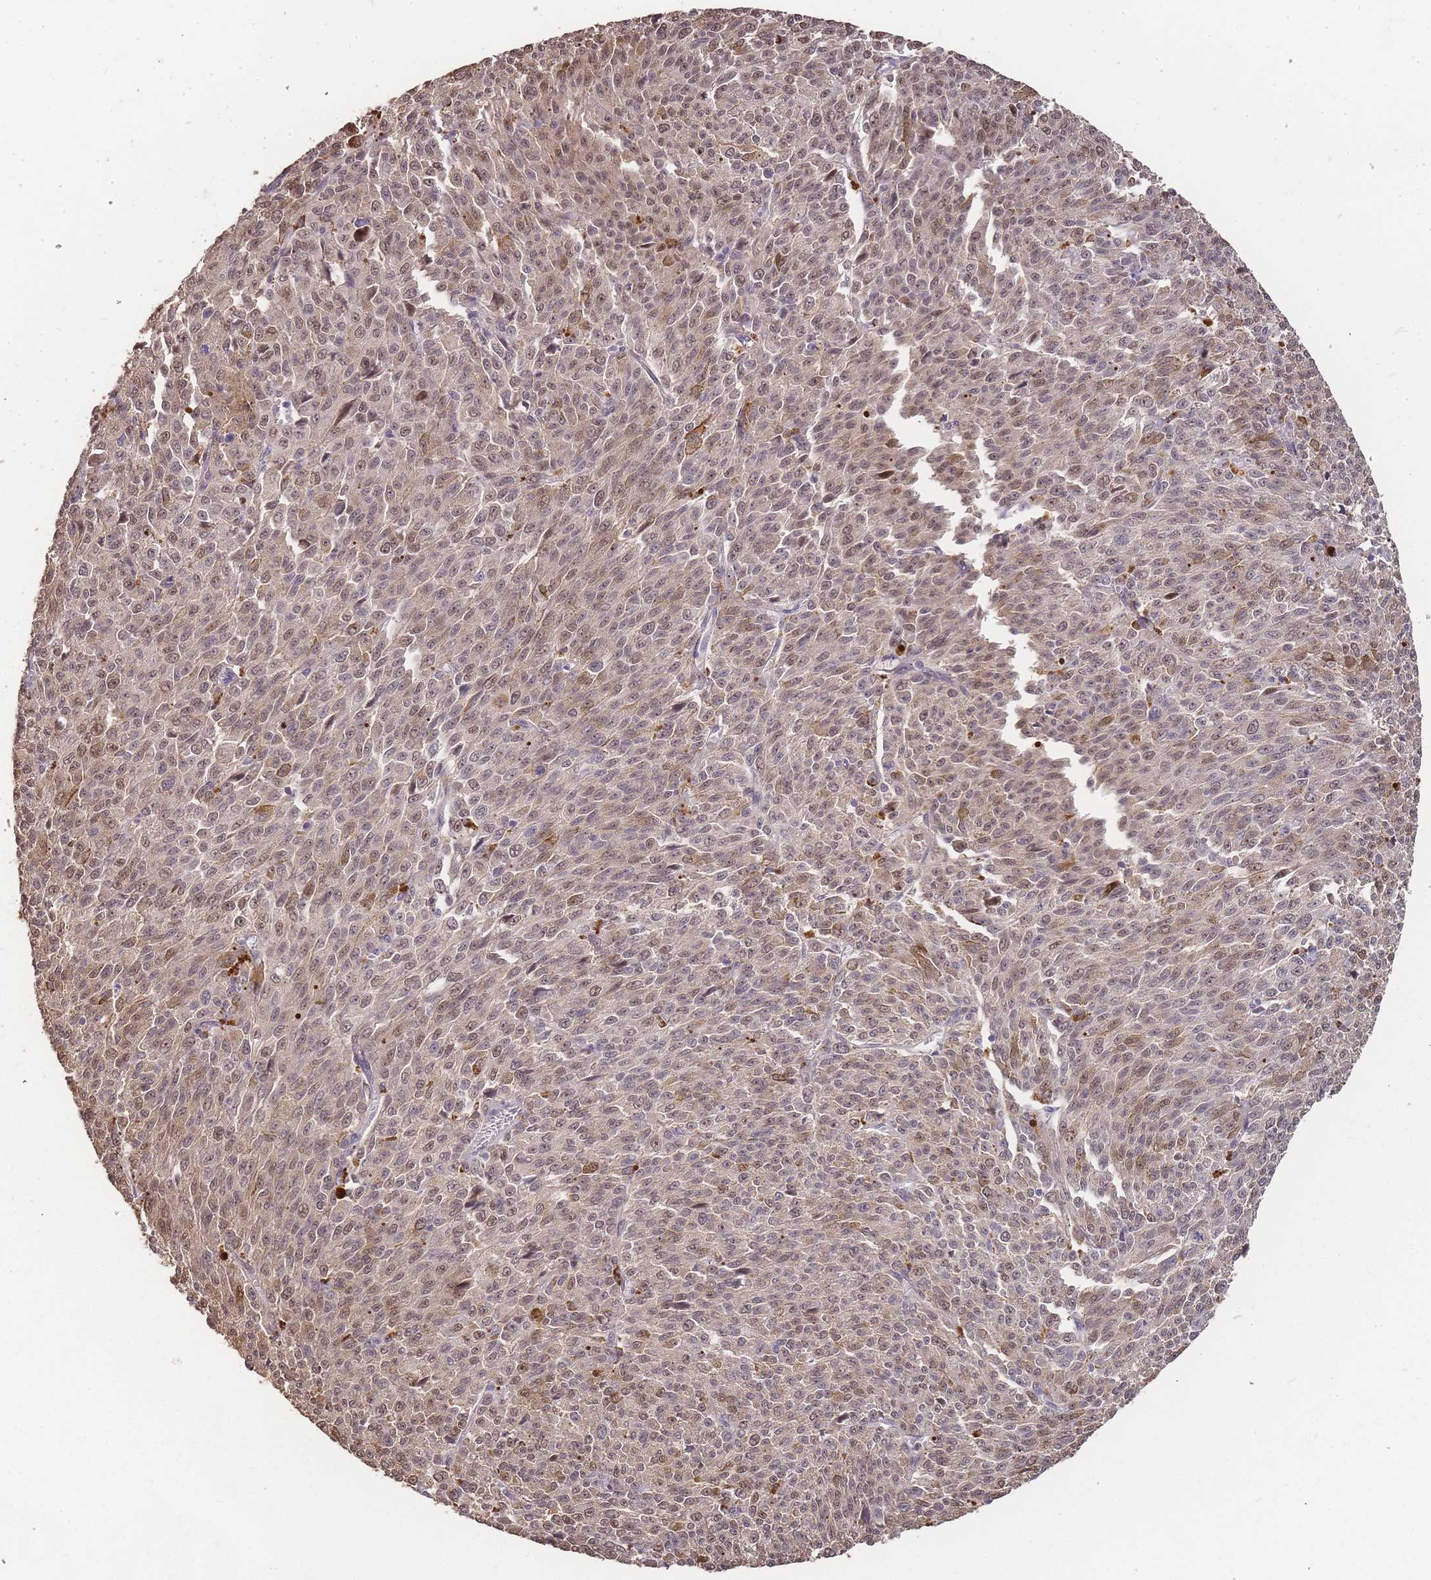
{"staining": {"intensity": "moderate", "quantity": "25%-75%", "location": "cytoplasmic/membranous,nuclear"}, "tissue": "melanoma", "cell_type": "Tumor cells", "image_type": "cancer", "snomed": [{"axis": "morphology", "description": "Malignant melanoma, NOS"}, {"axis": "topography", "description": "Skin"}], "caption": "Protein expression analysis of malignant melanoma displays moderate cytoplasmic/membranous and nuclear expression in approximately 25%-75% of tumor cells. The staining was performed using DAB to visualize the protein expression in brown, while the nuclei were stained in blue with hematoxylin (Magnification: 20x).", "gene": "CDKN2AIPNL", "patient": {"sex": "female", "age": 52}}